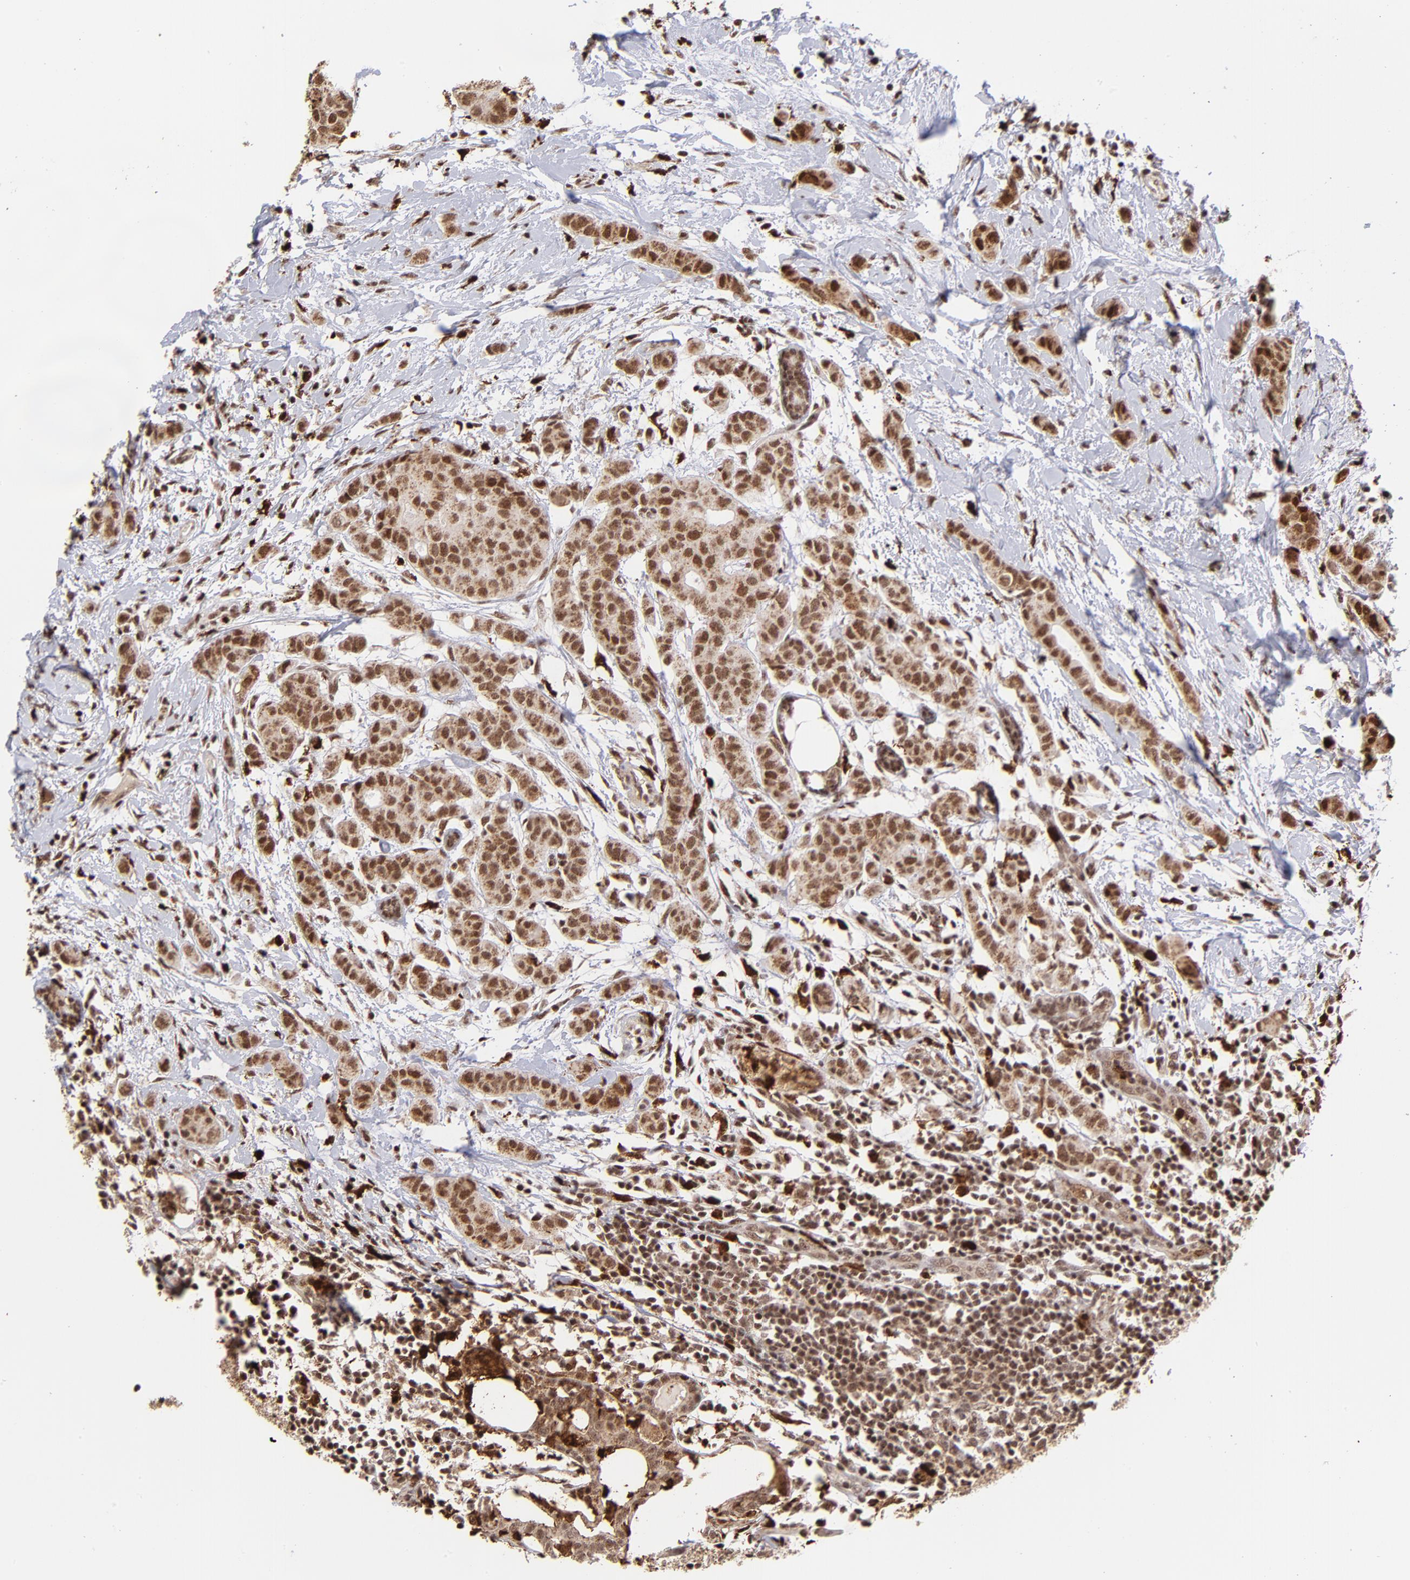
{"staining": {"intensity": "moderate", "quantity": ">75%", "location": "cytoplasmic/membranous,nuclear"}, "tissue": "breast cancer", "cell_type": "Tumor cells", "image_type": "cancer", "snomed": [{"axis": "morphology", "description": "Duct carcinoma"}, {"axis": "topography", "description": "Breast"}], "caption": "Tumor cells show medium levels of moderate cytoplasmic/membranous and nuclear positivity in about >75% of cells in breast cancer. (DAB IHC, brown staining for protein, blue staining for nuclei).", "gene": "ZFX", "patient": {"sex": "female", "age": 40}}